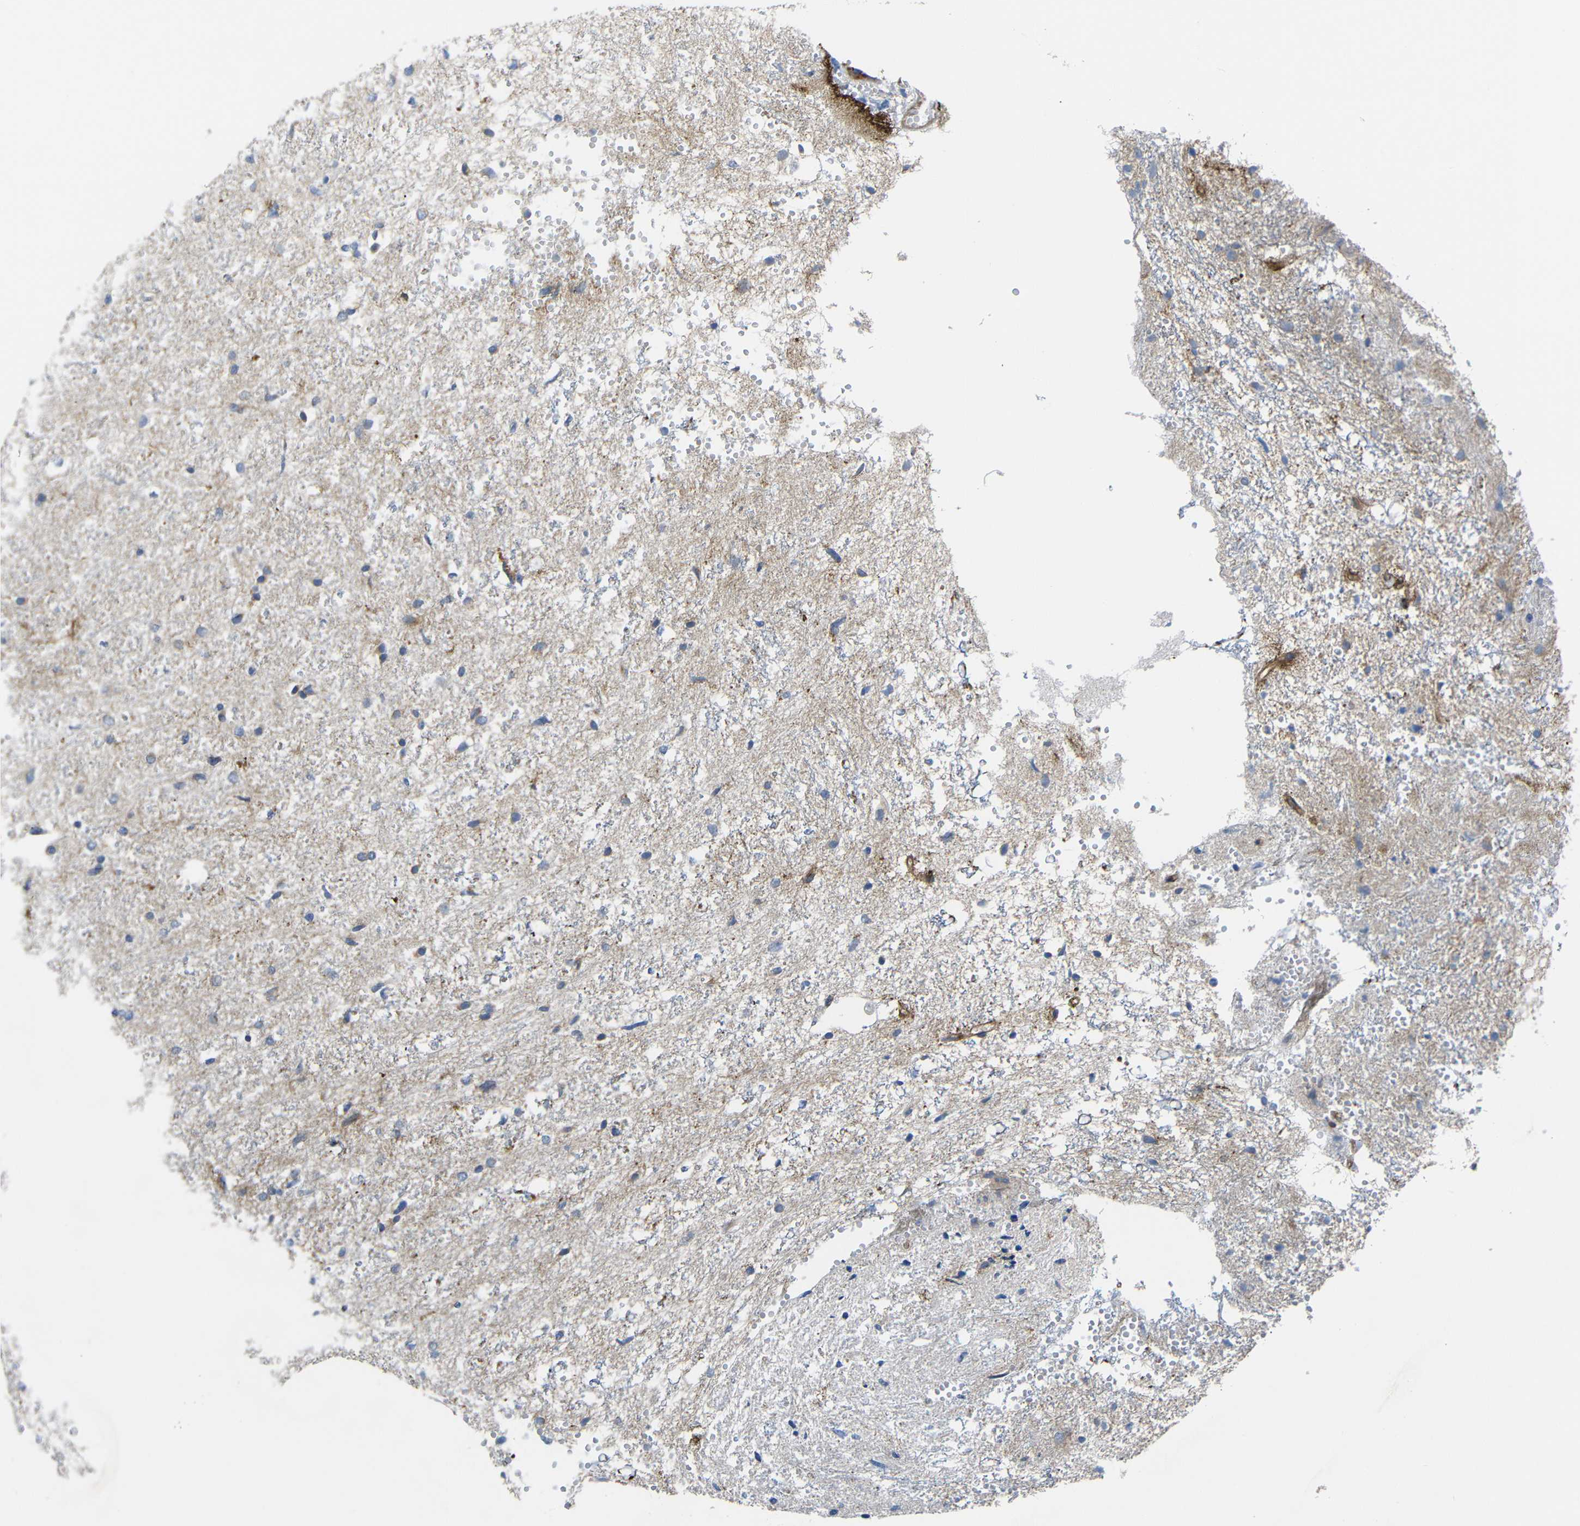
{"staining": {"intensity": "weak", "quantity": "<25%", "location": "cytoplasmic/membranous"}, "tissue": "glioma", "cell_type": "Tumor cells", "image_type": "cancer", "snomed": [{"axis": "morphology", "description": "Glioma, malignant, High grade"}, {"axis": "topography", "description": "Brain"}], "caption": "The IHC photomicrograph has no significant staining in tumor cells of glioma tissue.", "gene": "SYPL1", "patient": {"sex": "female", "age": 59}}